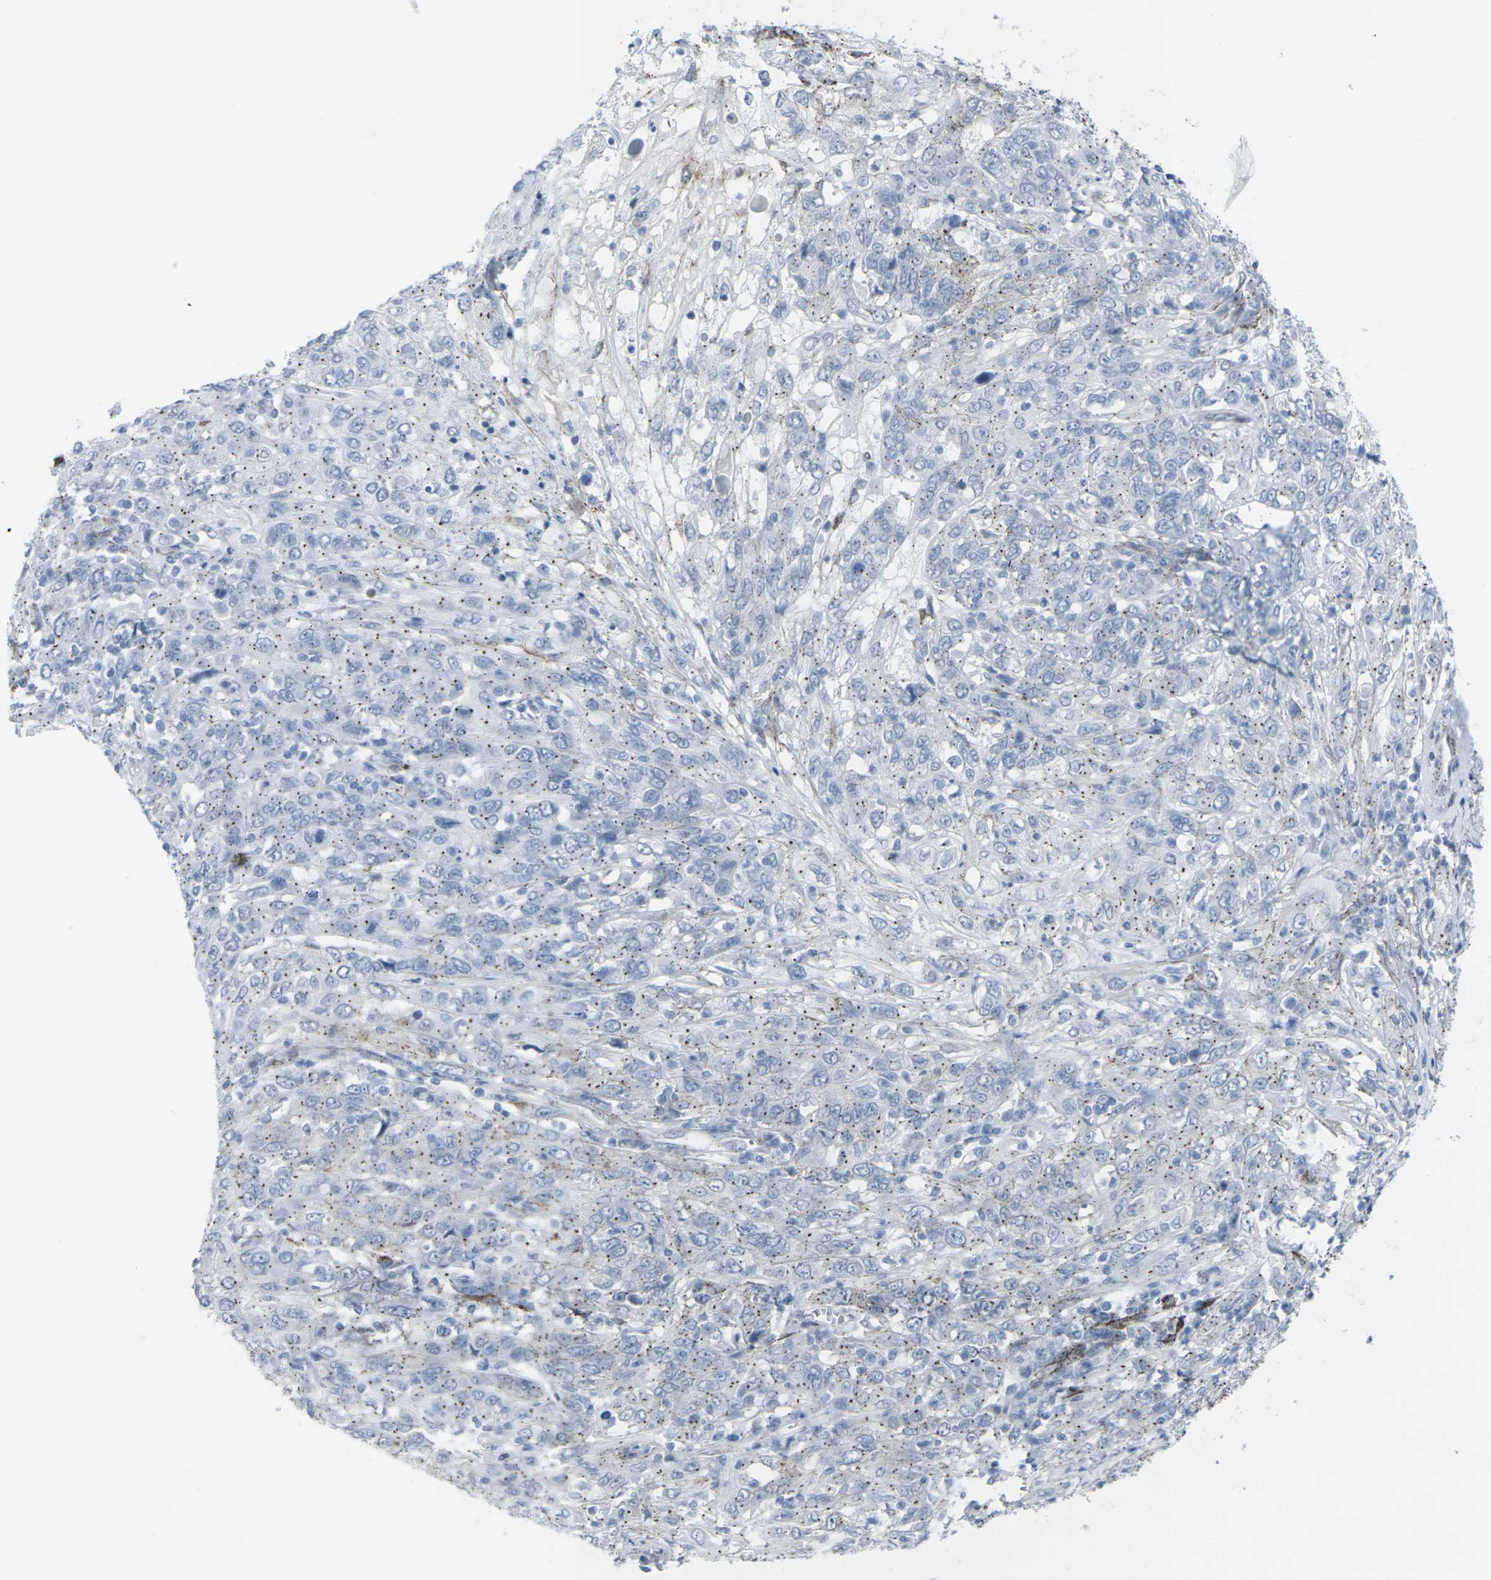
{"staining": {"intensity": "negative", "quantity": "none", "location": "none"}, "tissue": "cervical cancer", "cell_type": "Tumor cells", "image_type": "cancer", "snomed": [{"axis": "morphology", "description": "Squamous cell carcinoma, NOS"}, {"axis": "topography", "description": "Cervix"}], "caption": "DAB (3,3'-diaminobenzidine) immunohistochemical staining of human cervical cancer reveals no significant positivity in tumor cells.", "gene": "CDH11", "patient": {"sex": "female", "age": 46}}